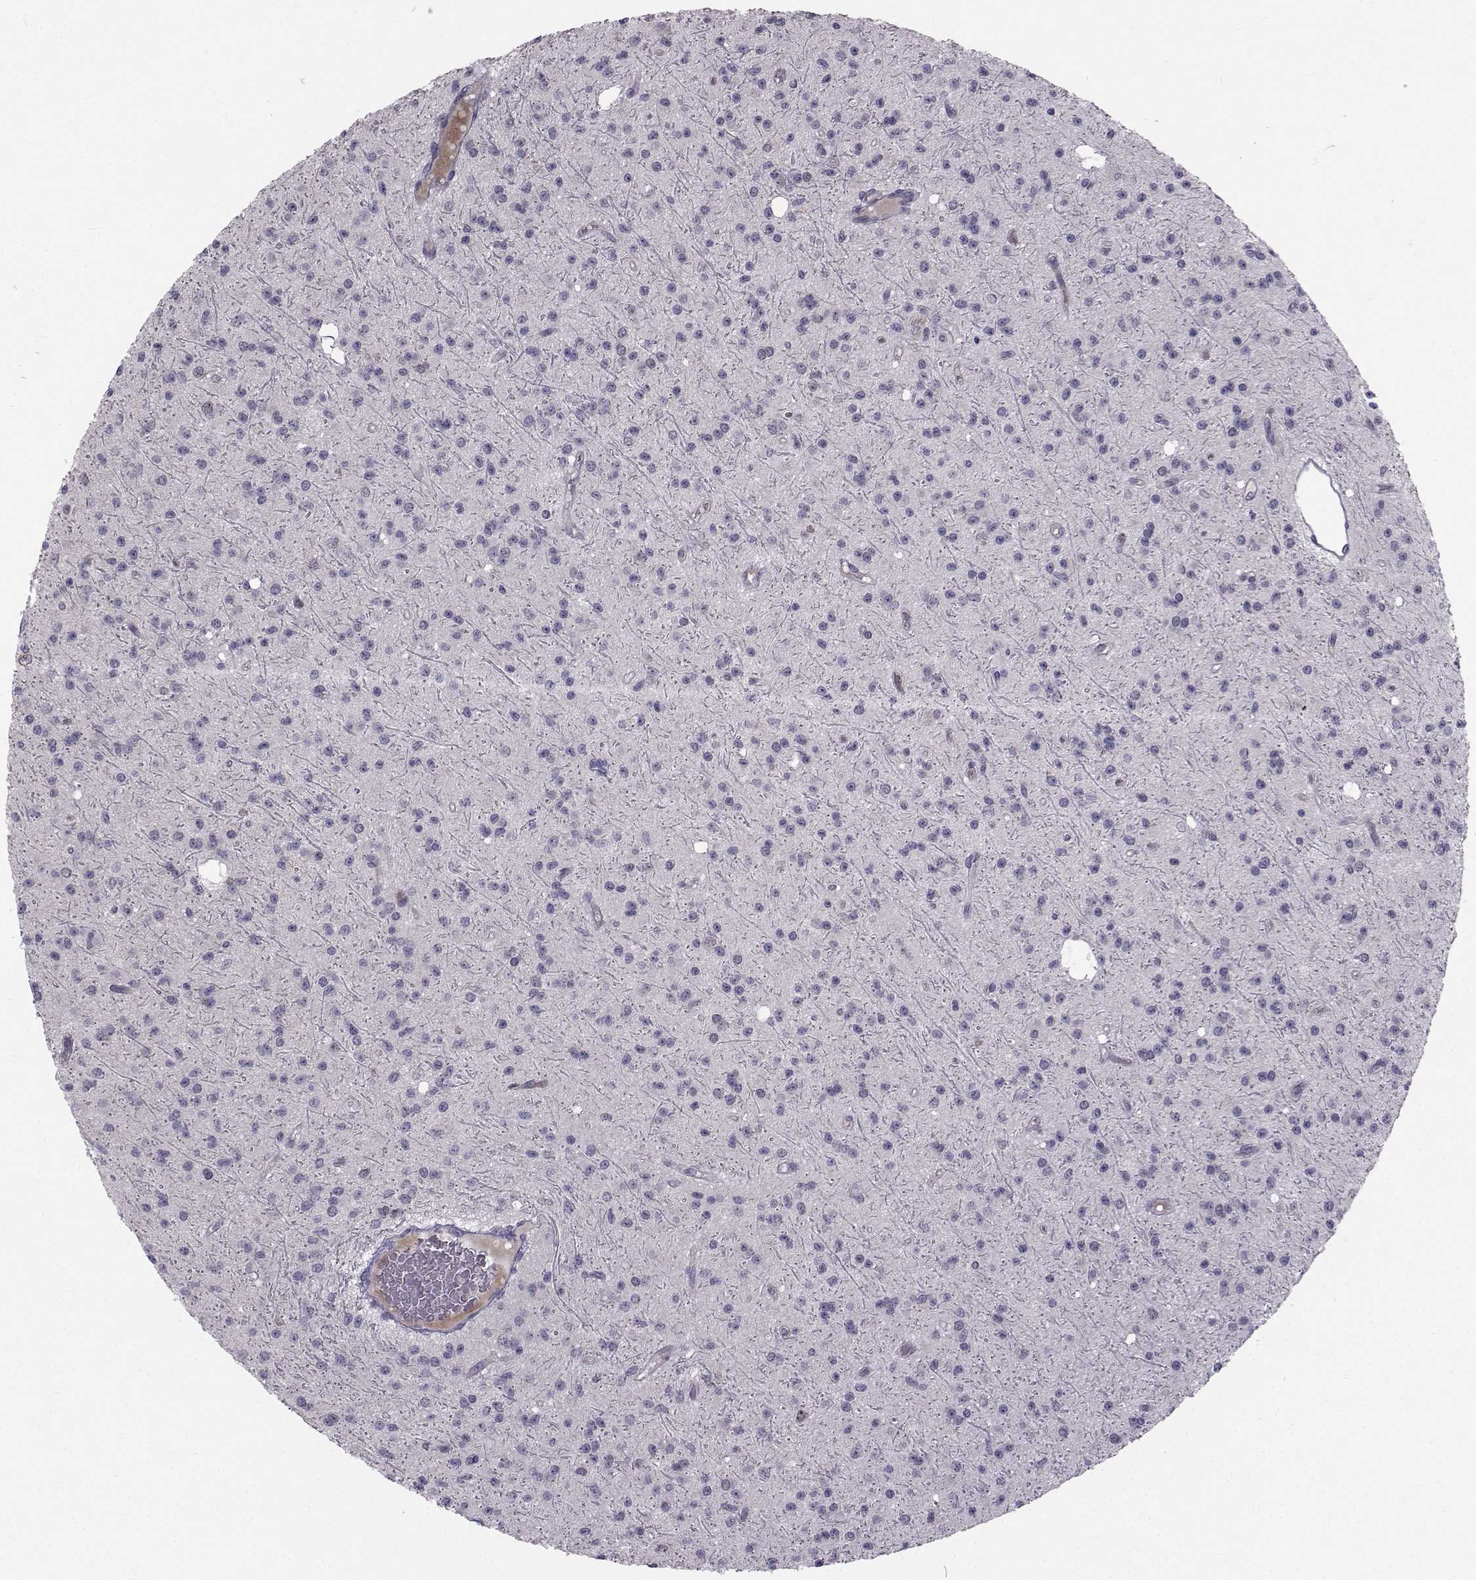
{"staining": {"intensity": "negative", "quantity": "none", "location": "none"}, "tissue": "glioma", "cell_type": "Tumor cells", "image_type": "cancer", "snomed": [{"axis": "morphology", "description": "Glioma, malignant, Low grade"}, {"axis": "topography", "description": "Brain"}], "caption": "IHC photomicrograph of low-grade glioma (malignant) stained for a protein (brown), which displays no positivity in tumor cells.", "gene": "LRP8", "patient": {"sex": "male", "age": 27}}